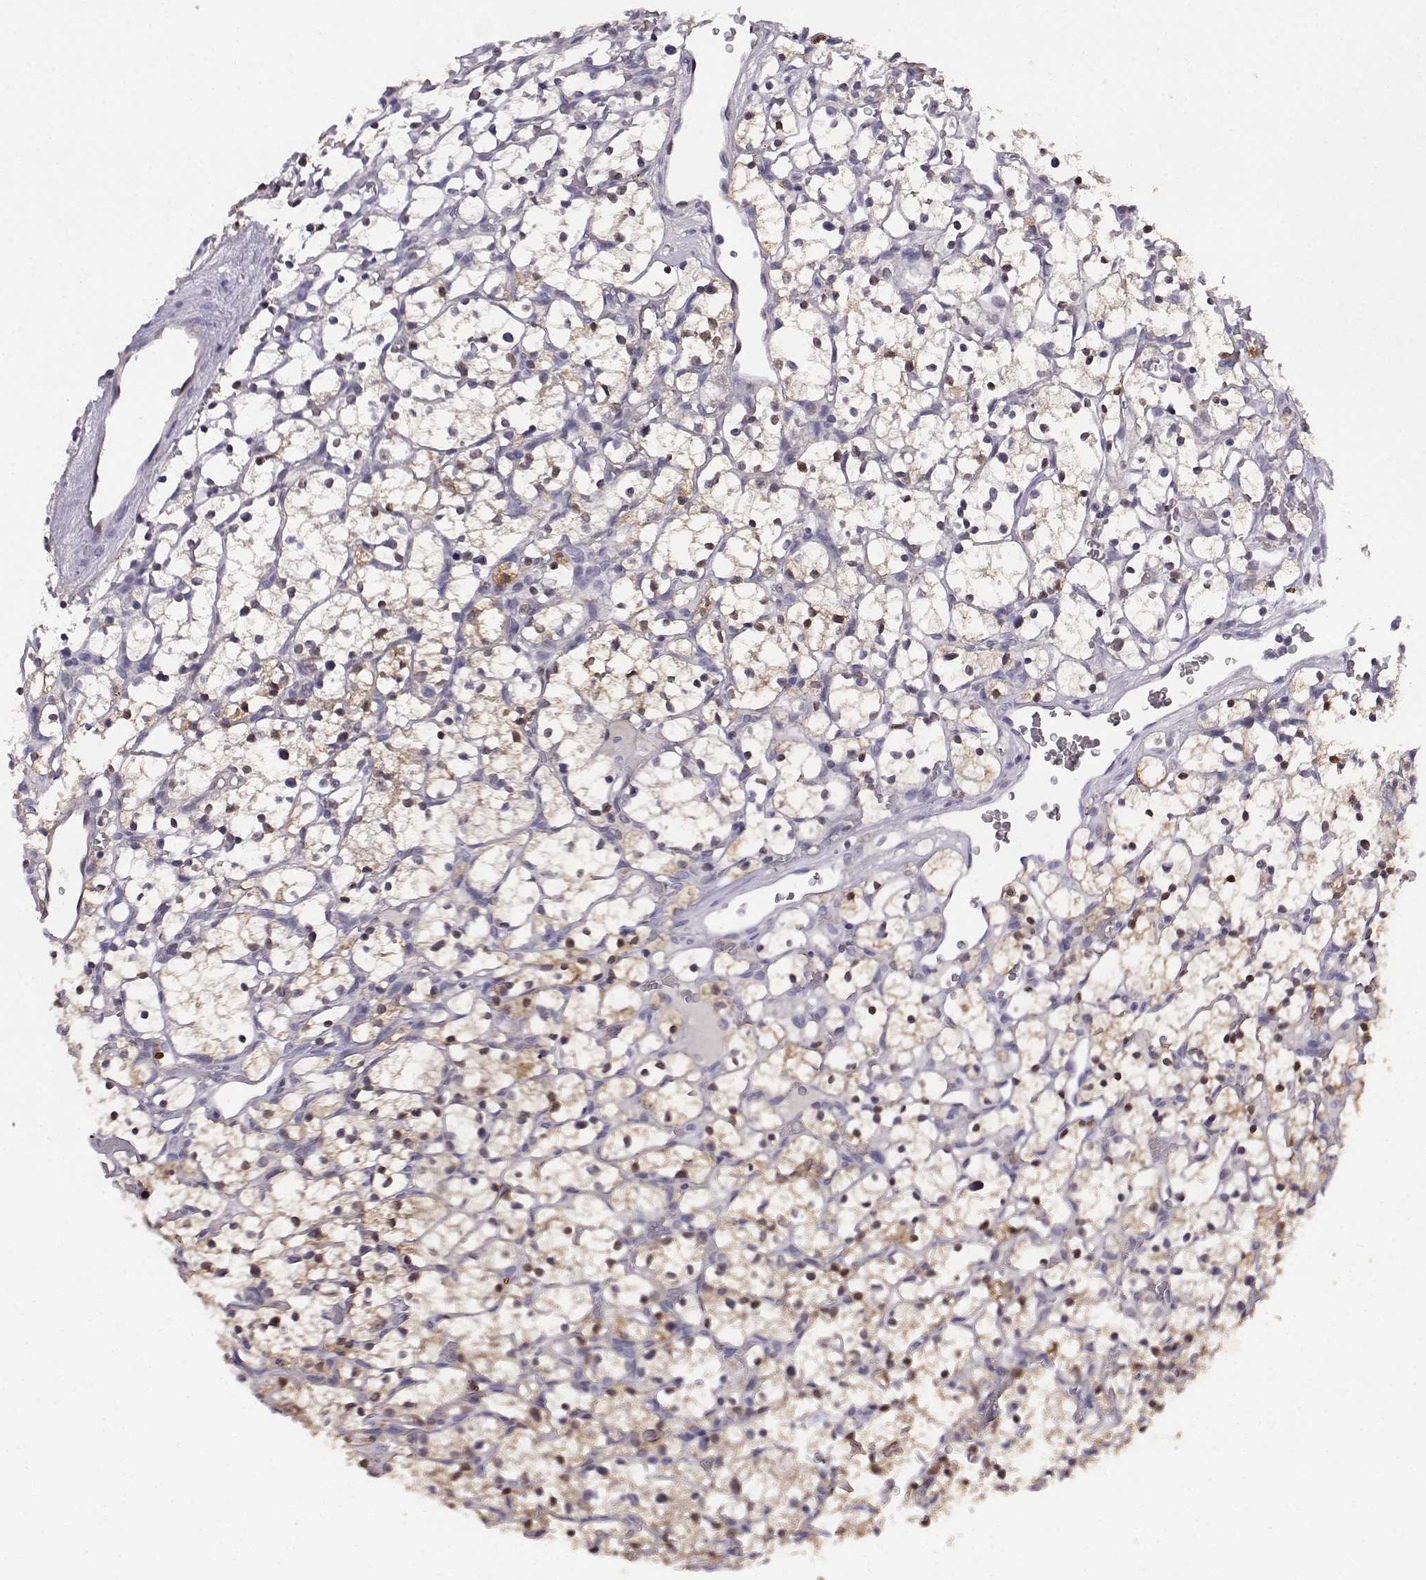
{"staining": {"intensity": "moderate", "quantity": "<25%", "location": "cytoplasmic/membranous,nuclear"}, "tissue": "renal cancer", "cell_type": "Tumor cells", "image_type": "cancer", "snomed": [{"axis": "morphology", "description": "Adenocarcinoma, NOS"}, {"axis": "topography", "description": "Kidney"}], "caption": "This is a histology image of immunohistochemistry (IHC) staining of renal adenocarcinoma, which shows moderate staining in the cytoplasmic/membranous and nuclear of tumor cells.", "gene": "AKR1B1", "patient": {"sex": "female", "age": 64}}